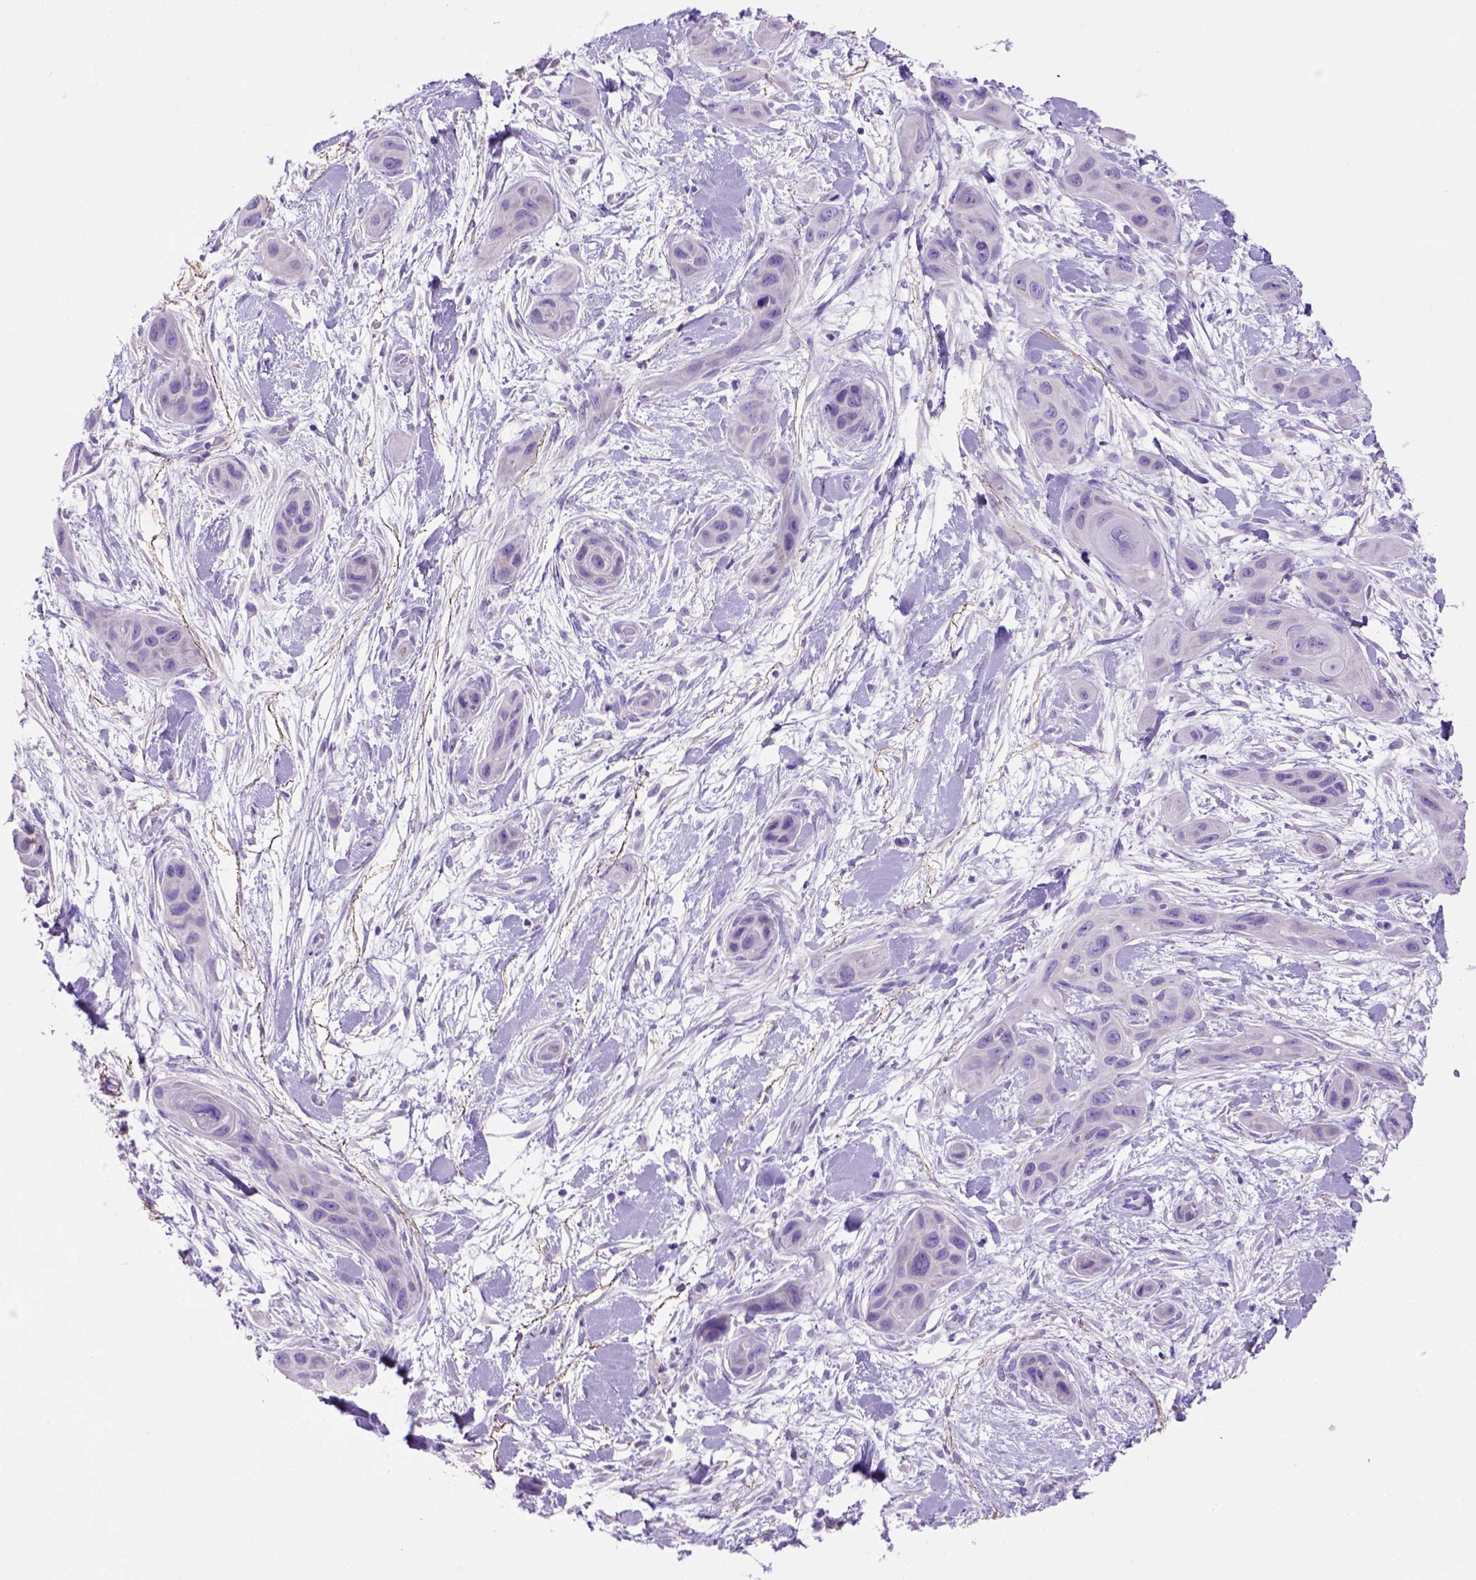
{"staining": {"intensity": "negative", "quantity": "none", "location": "none"}, "tissue": "skin cancer", "cell_type": "Tumor cells", "image_type": "cancer", "snomed": [{"axis": "morphology", "description": "Squamous cell carcinoma, NOS"}, {"axis": "topography", "description": "Skin"}], "caption": "IHC micrograph of skin cancer (squamous cell carcinoma) stained for a protein (brown), which shows no positivity in tumor cells. (DAB IHC, high magnification).", "gene": "SIRPD", "patient": {"sex": "male", "age": 79}}